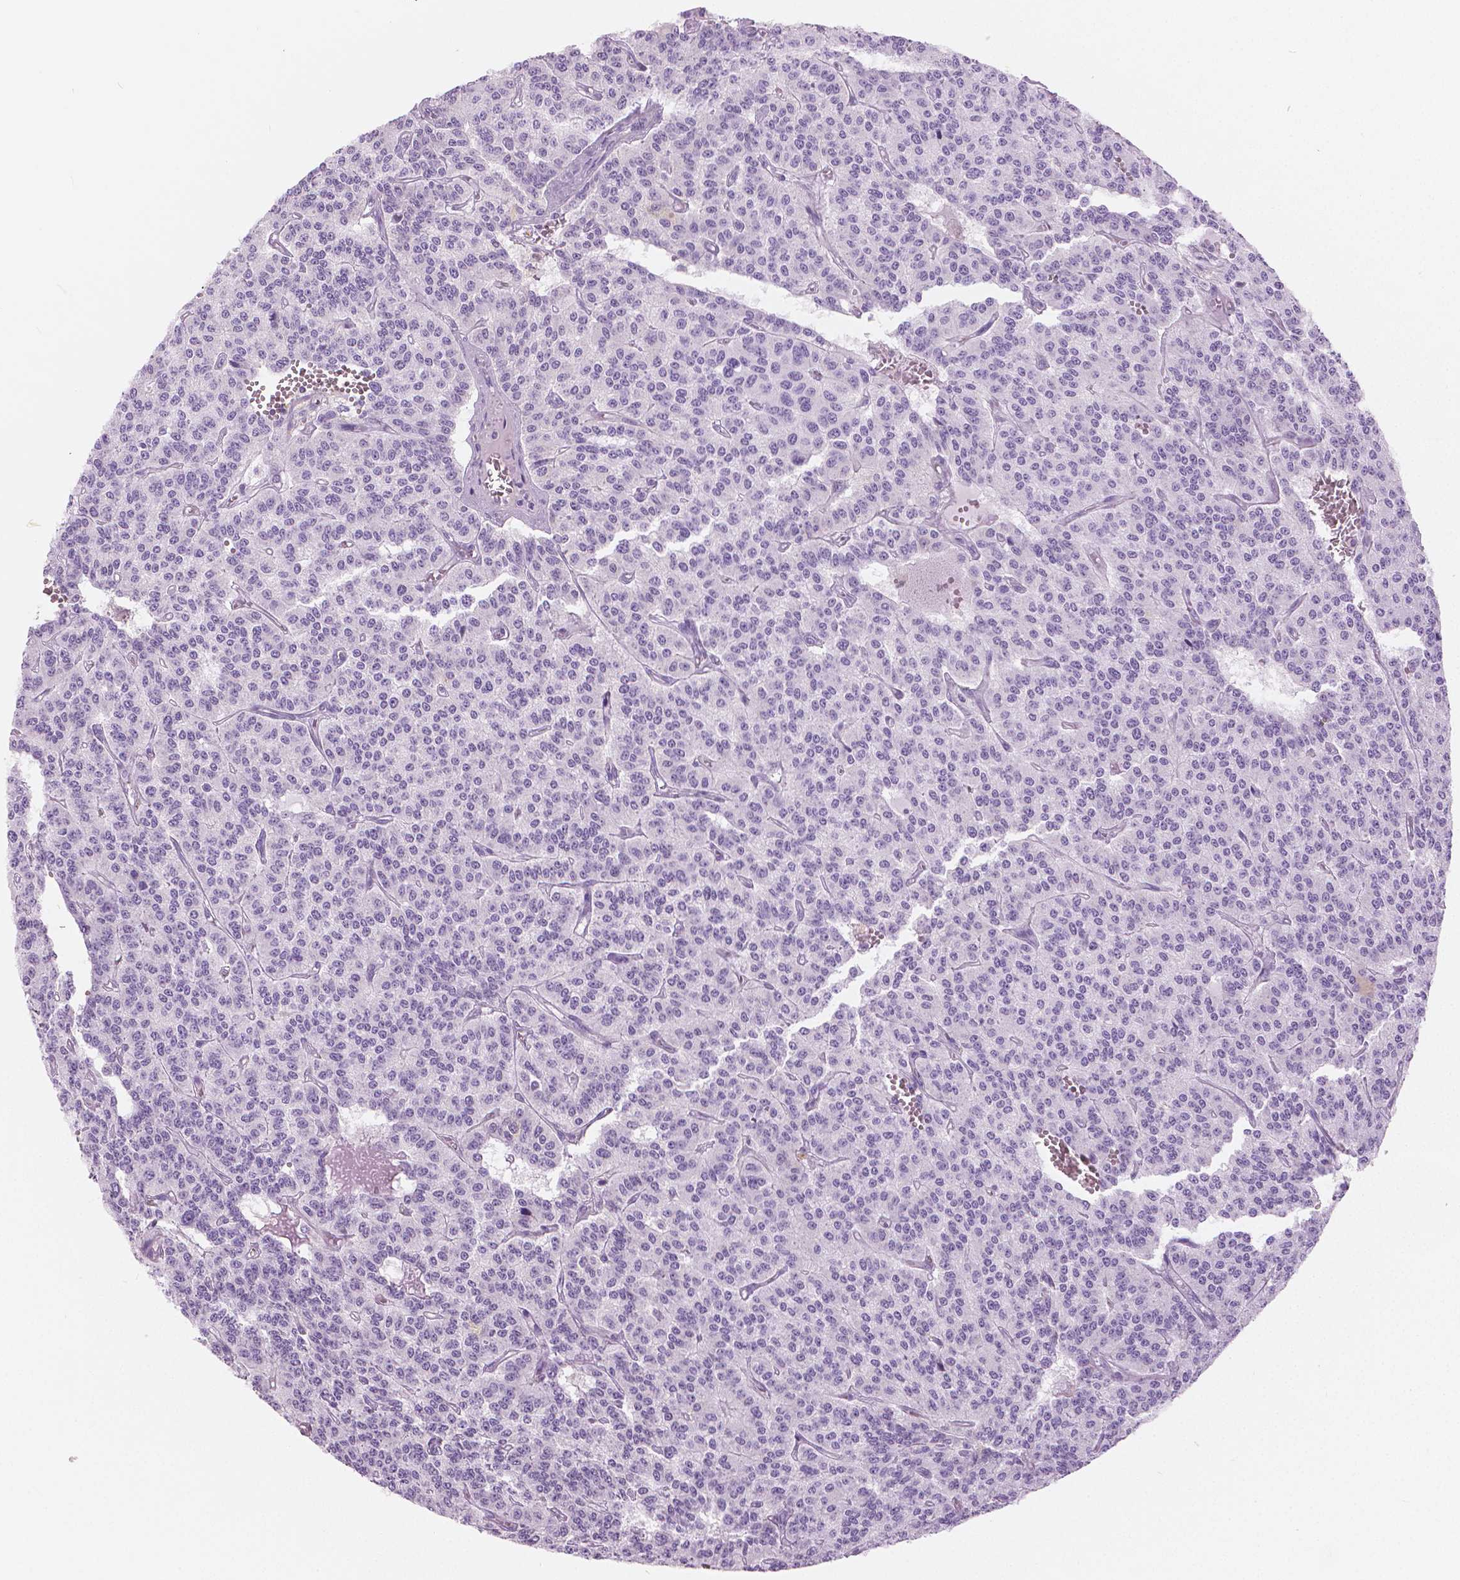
{"staining": {"intensity": "negative", "quantity": "none", "location": "none"}, "tissue": "carcinoid", "cell_type": "Tumor cells", "image_type": "cancer", "snomed": [{"axis": "morphology", "description": "Carcinoid, malignant, NOS"}, {"axis": "topography", "description": "Lung"}], "caption": "This is a photomicrograph of immunohistochemistry staining of carcinoid (malignant), which shows no positivity in tumor cells.", "gene": "GALM", "patient": {"sex": "female", "age": 71}}